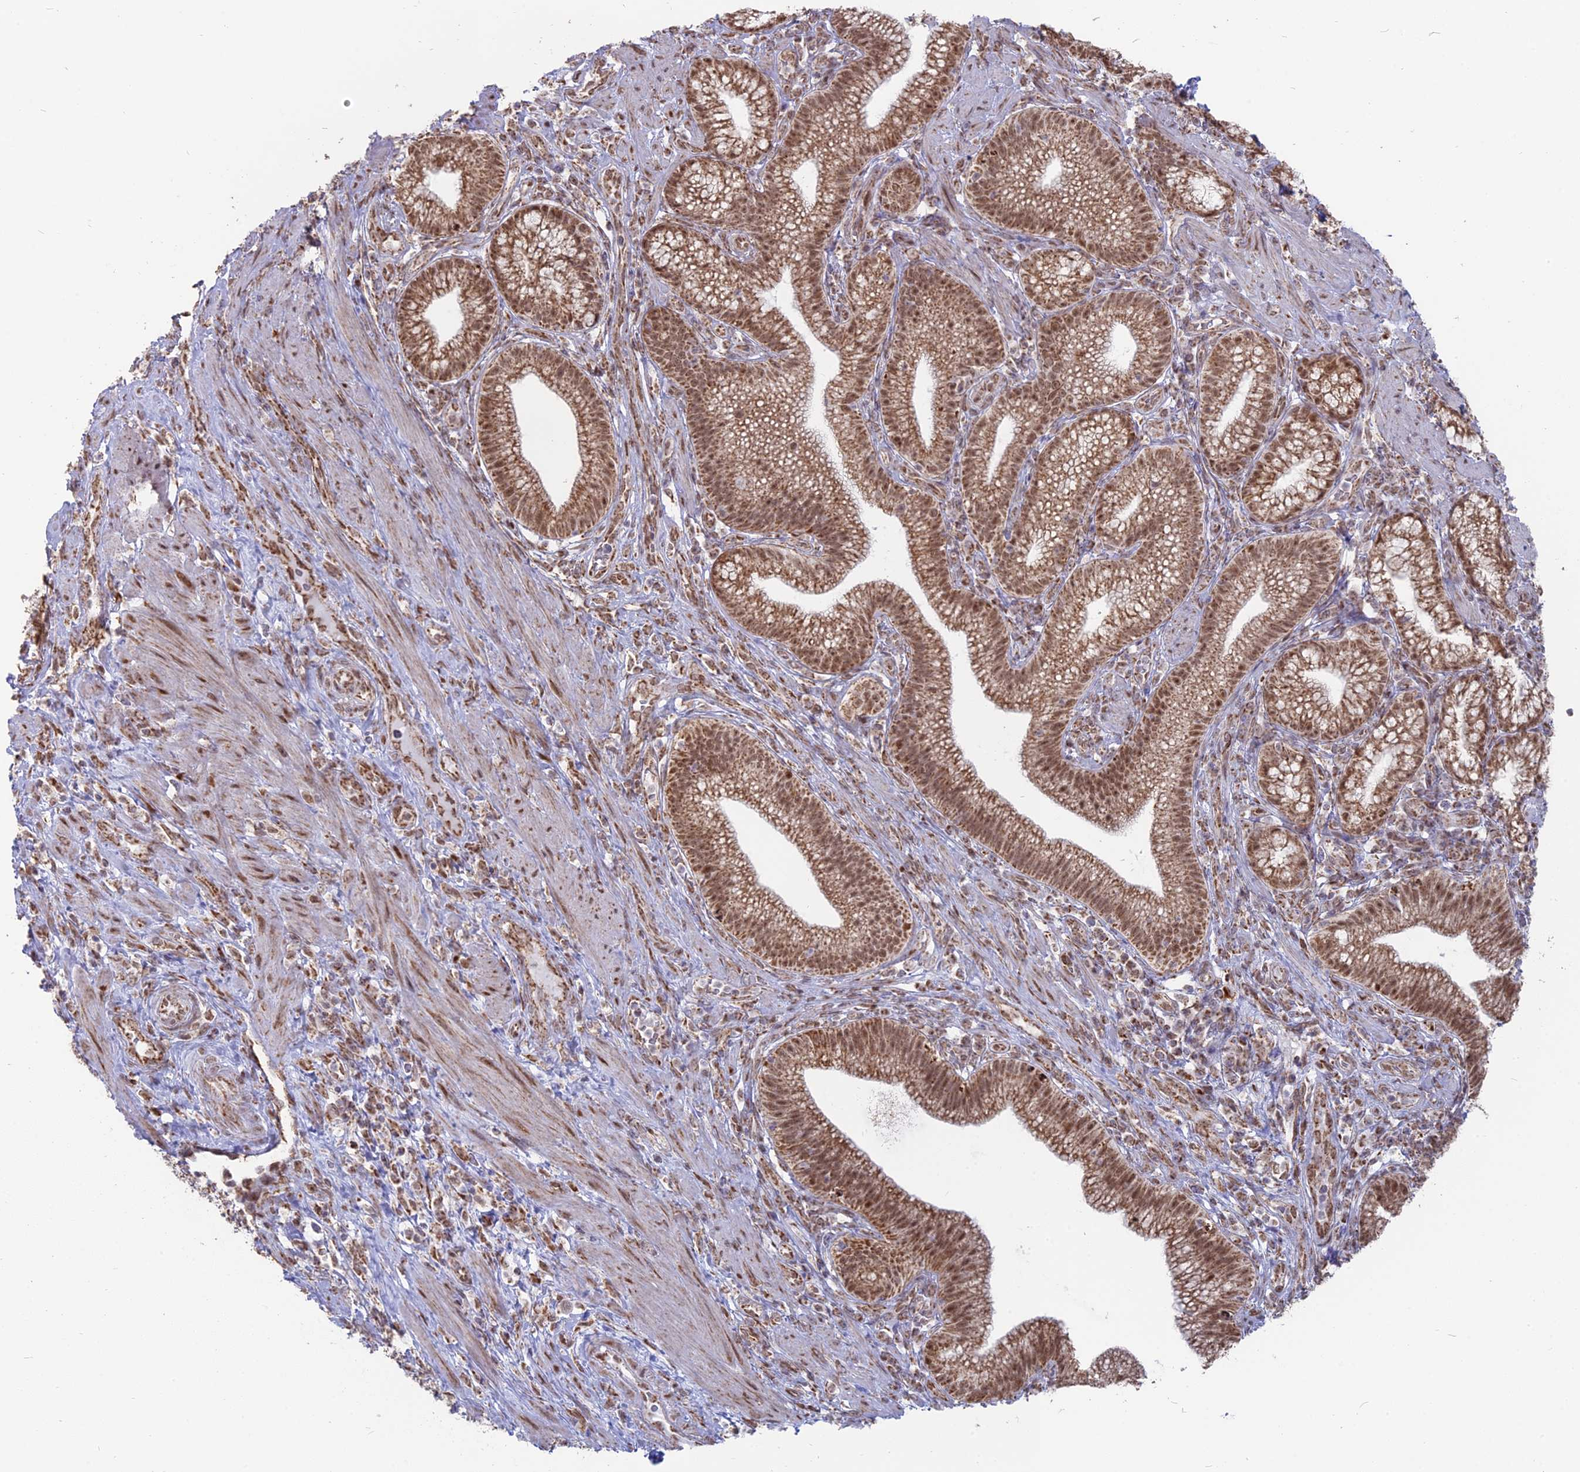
{"staining": {"intensity": "moderate", "quantity": ">75%", "location": "cytoplasmic/membranous,nuclear"}, "tissue": "pancreatic cancer", "cell_type": "Tumor cells", "image_type": "cancer", "snomed": [{"axis": "morphology", "description": "Adenocarcinoma, NOS"}, {"axis": "topography", "description": "Pancreas"}], "caption": "A brown stain highlights moderate cytoplasmic/membranous and nuclear expression of a protein in pancreatic cancer (adenocarcinoma) tumor cells. (brown staining indicates protein expression, while blue staining denotes nuclei).", "gene": "ARHGAP40", "patient": {"sex": "male", "age": 72}}